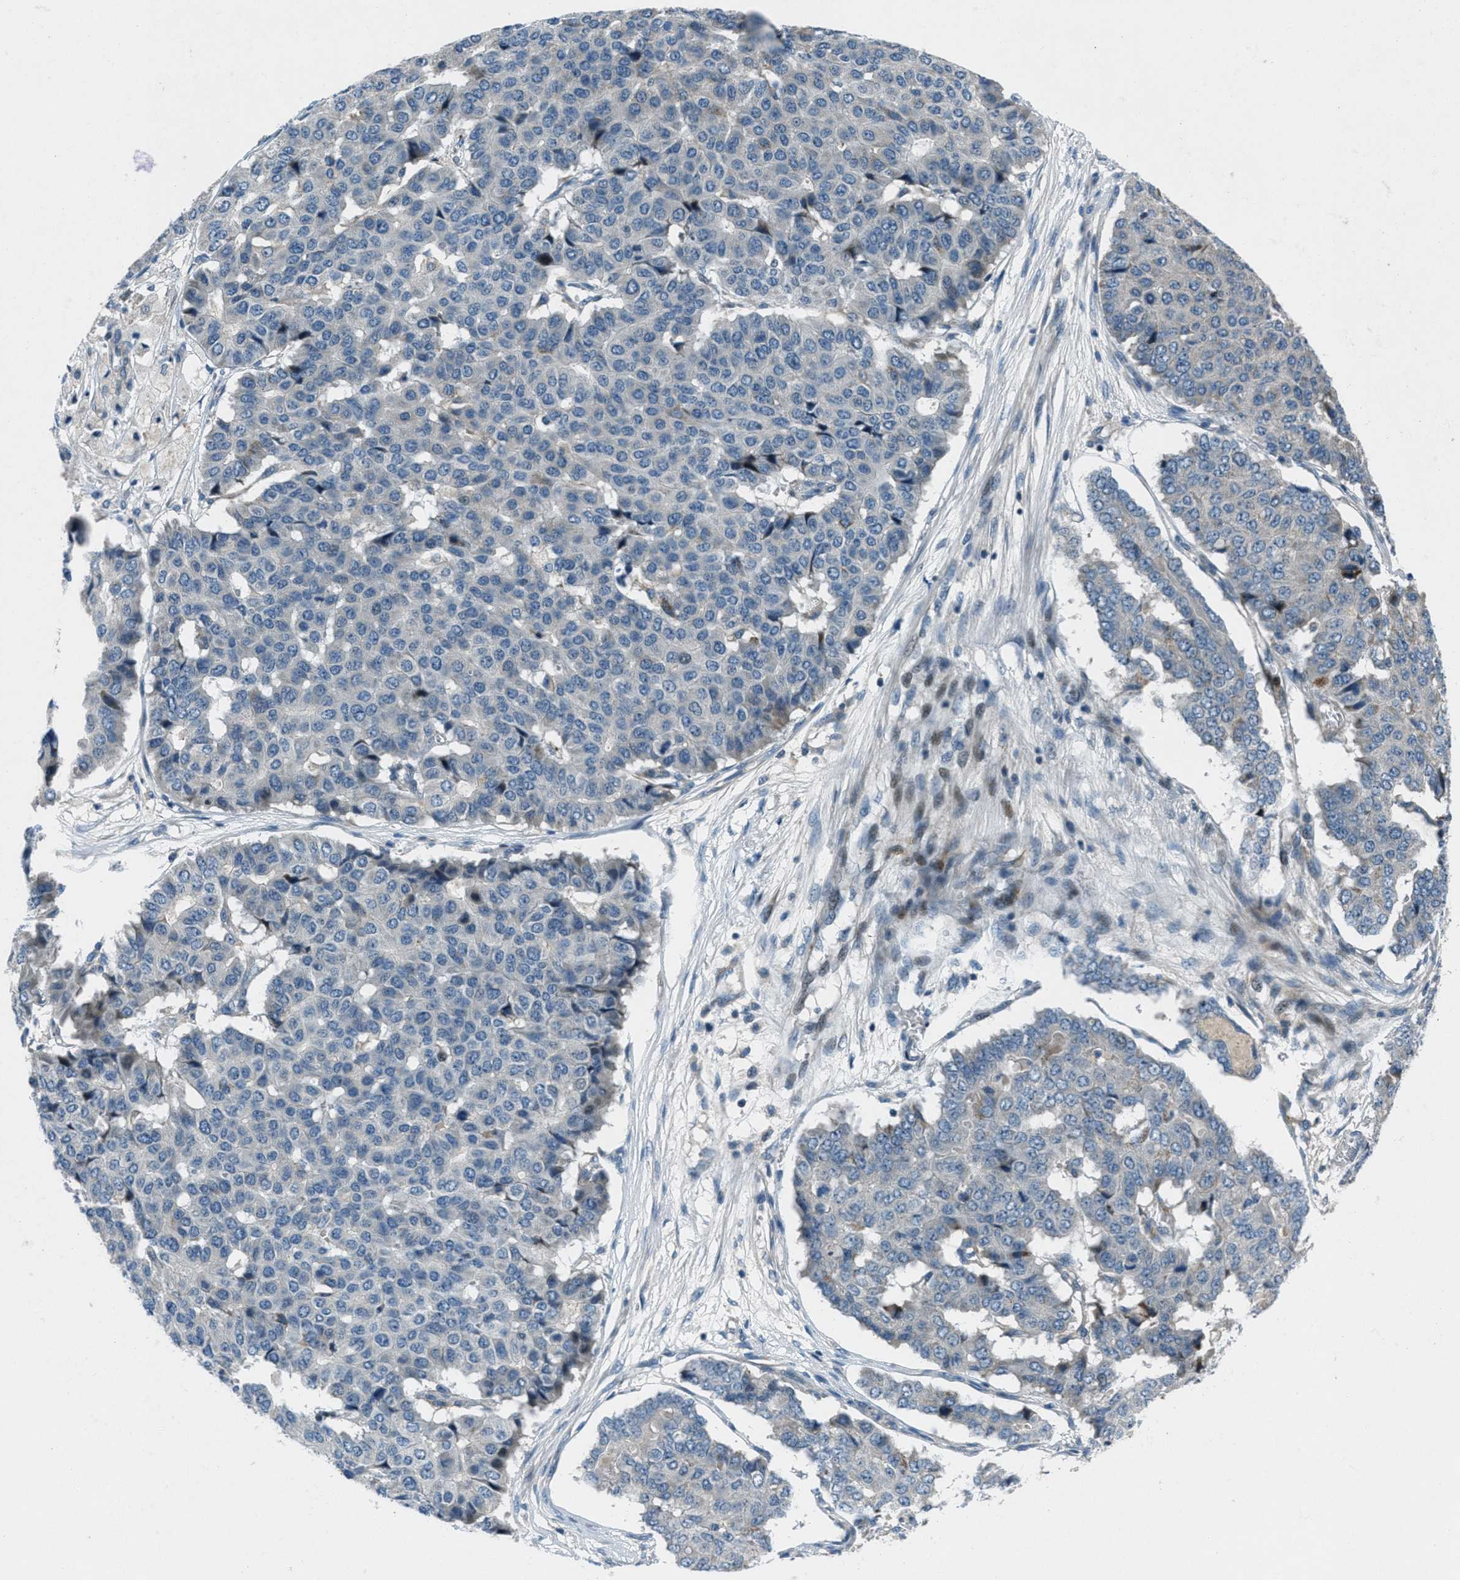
{"staining": {"intensity": "negative", "quantity": "none", "location": "none"}, "tissue": "pancreatic cancer", "cell_type": "Tumor cells", "image_type": "cancer", "snomed": [{"axis": "morphology", "description": "Adenocarcinoma, NOS"}, {"axis": "topography", "description": "Pancreas"}], "caption": "A histopathology image of human adenocarcinoma (pancreatic) is negative for staining in tumor cells.", "gene": "CLEC2D", "patient": {"sex": "male", "age": 50}}